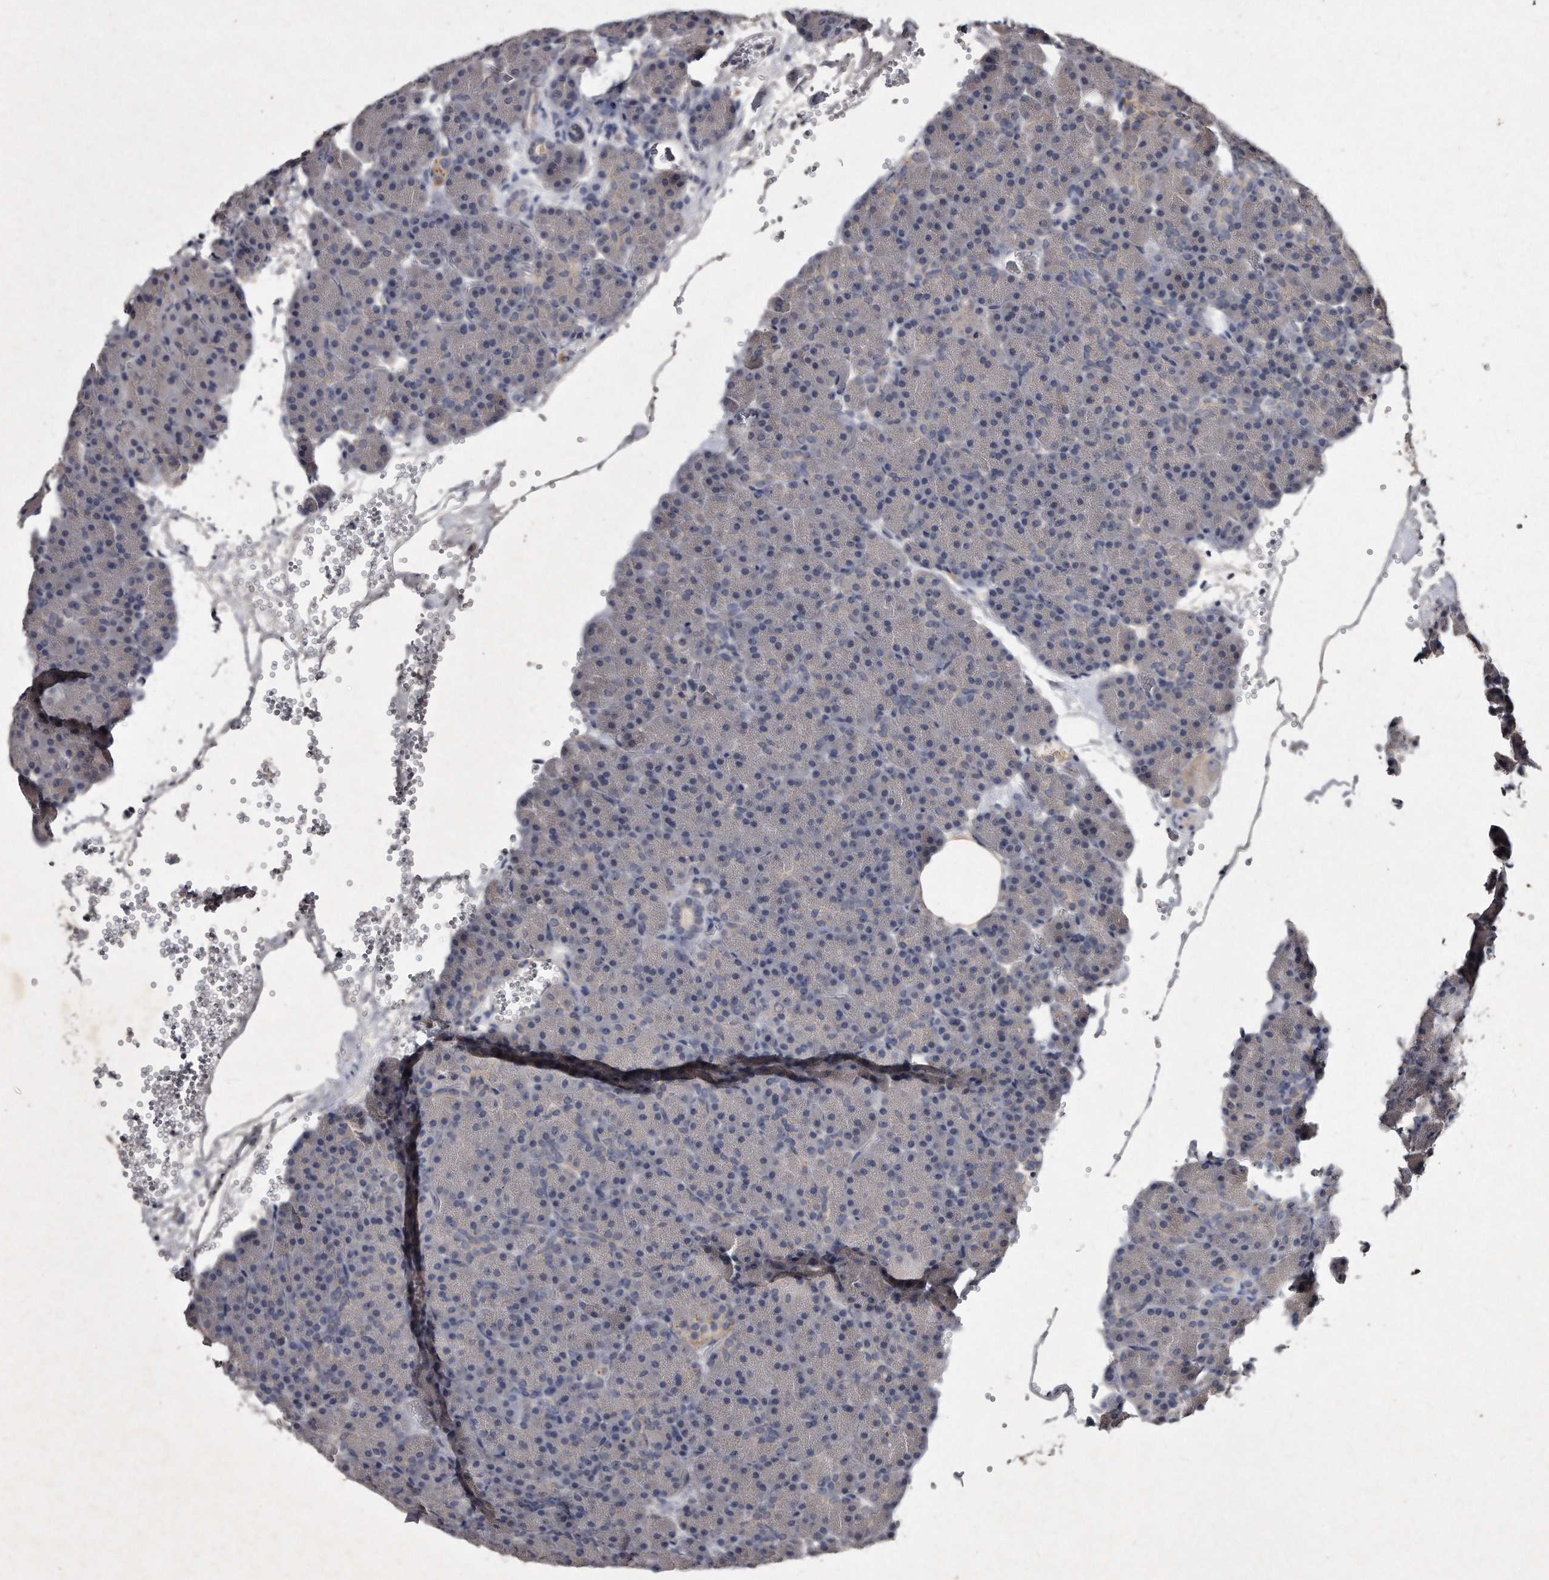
{"staining": {"intensity": "negative", "quantity": "none", "location": "none"}, "tissue": "pancreas", "cell_type": "Exocrine glandular cells", "image_type": "normal", "snomed": [{"axis": "morphology", "description": "Normal tissue, NOS"}, {"axis": "morphology", "description": "Carcinoid, malignant, NOS"}, {"axis": "topography", "description": "Pancreas"}], "caption": "Exocrine glandular cells show no significant positivity in normal pancreas. (Immunohistochemistry, brightfield microscopy, high magnification).", "gene": "KLHDC3", "patient": {"sex": "female", "age": 35}}